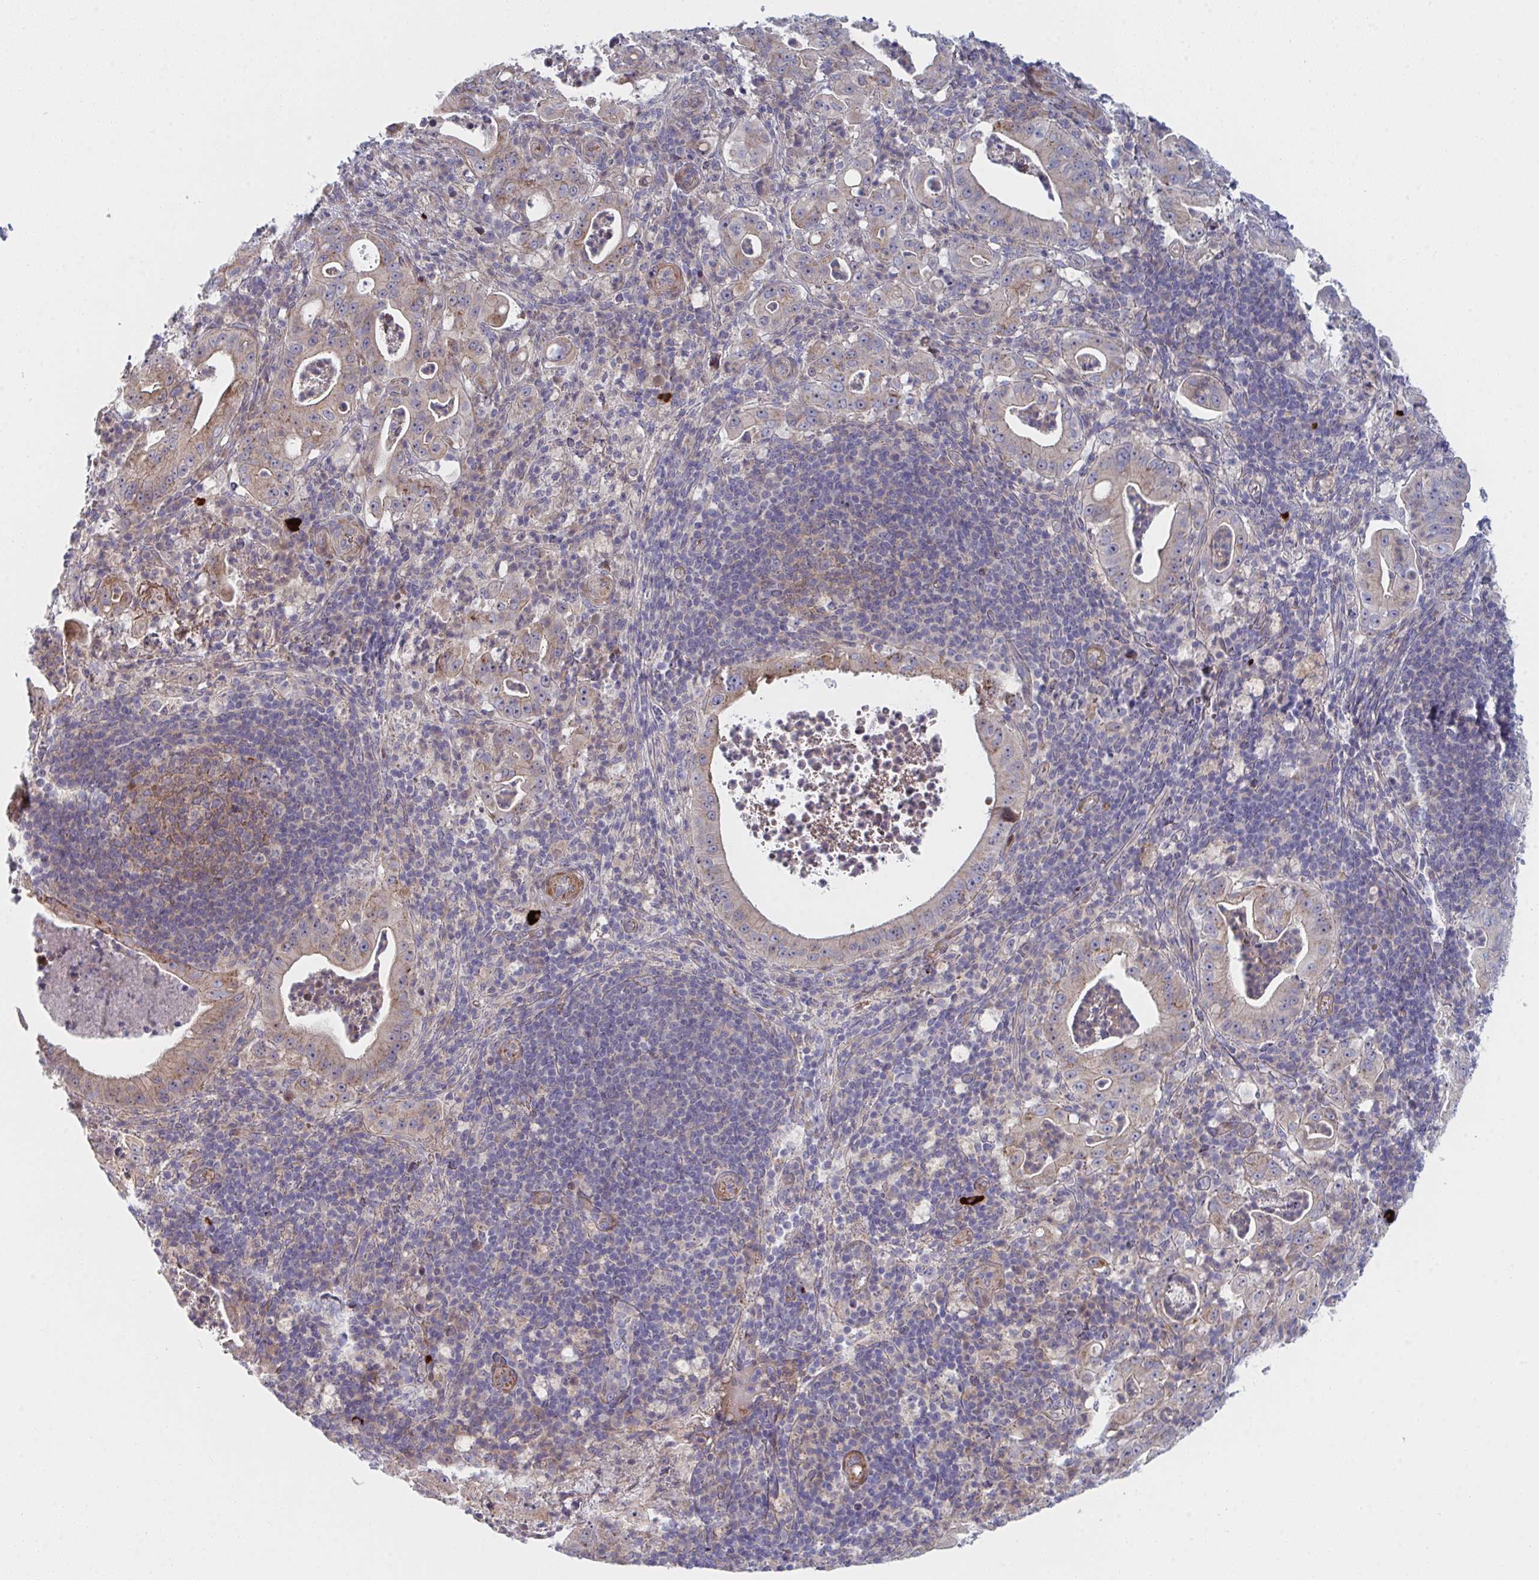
{"staining": {"intensity": "weak", "quantity": "25%-75%", "location": "cytoplasmic/membranous"}, "tissue": "pancreatic cancer", "cell_type": "Tumor cells", "image_type": "cancer", "snomed": [{"axis": "morphology", "description": "Adenocarcinoma, NOS"}, {"axis": "topography", "description": "Pancreas"}], "caption": "This micrograph shows adenocarcinoma (pancreatic) stained with immunohistochemistry to label a protein in brown. The cytoplasmic/membranous of tumor cells show weak positivity for the protein. Nuclei are counter-stained blue.", "gene": "TNFSF4", "patient": {"sex": "male", "age": 71}}